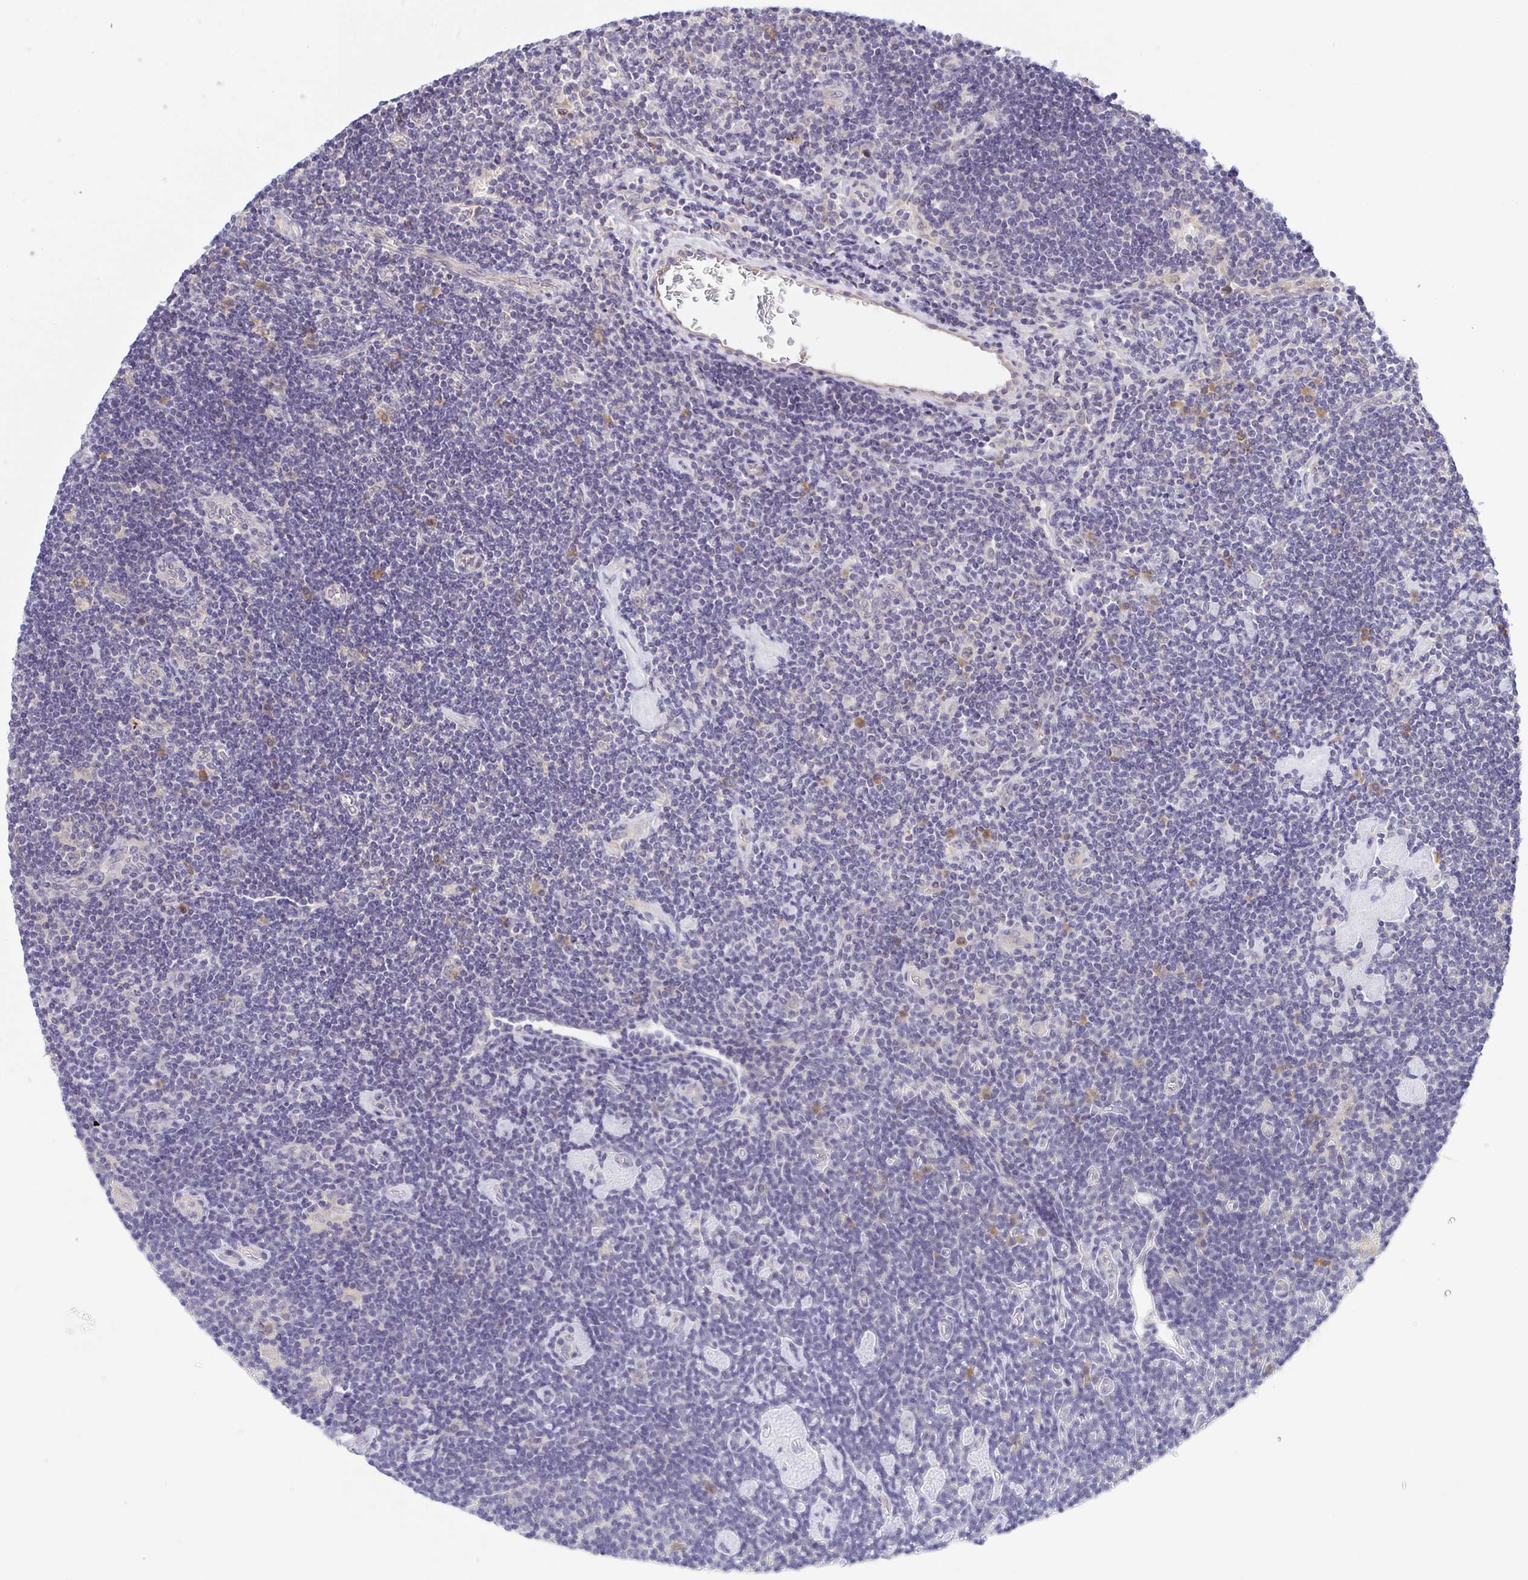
{"staining": {"intensity": "weak", "quantity": "<25%", "location": "cytoplasmic/membranous"}, "tissue": "lymphoma", "cell_type": "Tumor cells", "image_type": "cancer", "snomed": [{"axis": "morphology", "description": "Hodgkin's disease, NOS"}, {"axis": "topography", "description": "Lymph node"}], "caption": "Tumor cells show no significant staining in lymphoma.", "gene": "BCL2L1", "patient": {"sex": "male", "age": 40}}